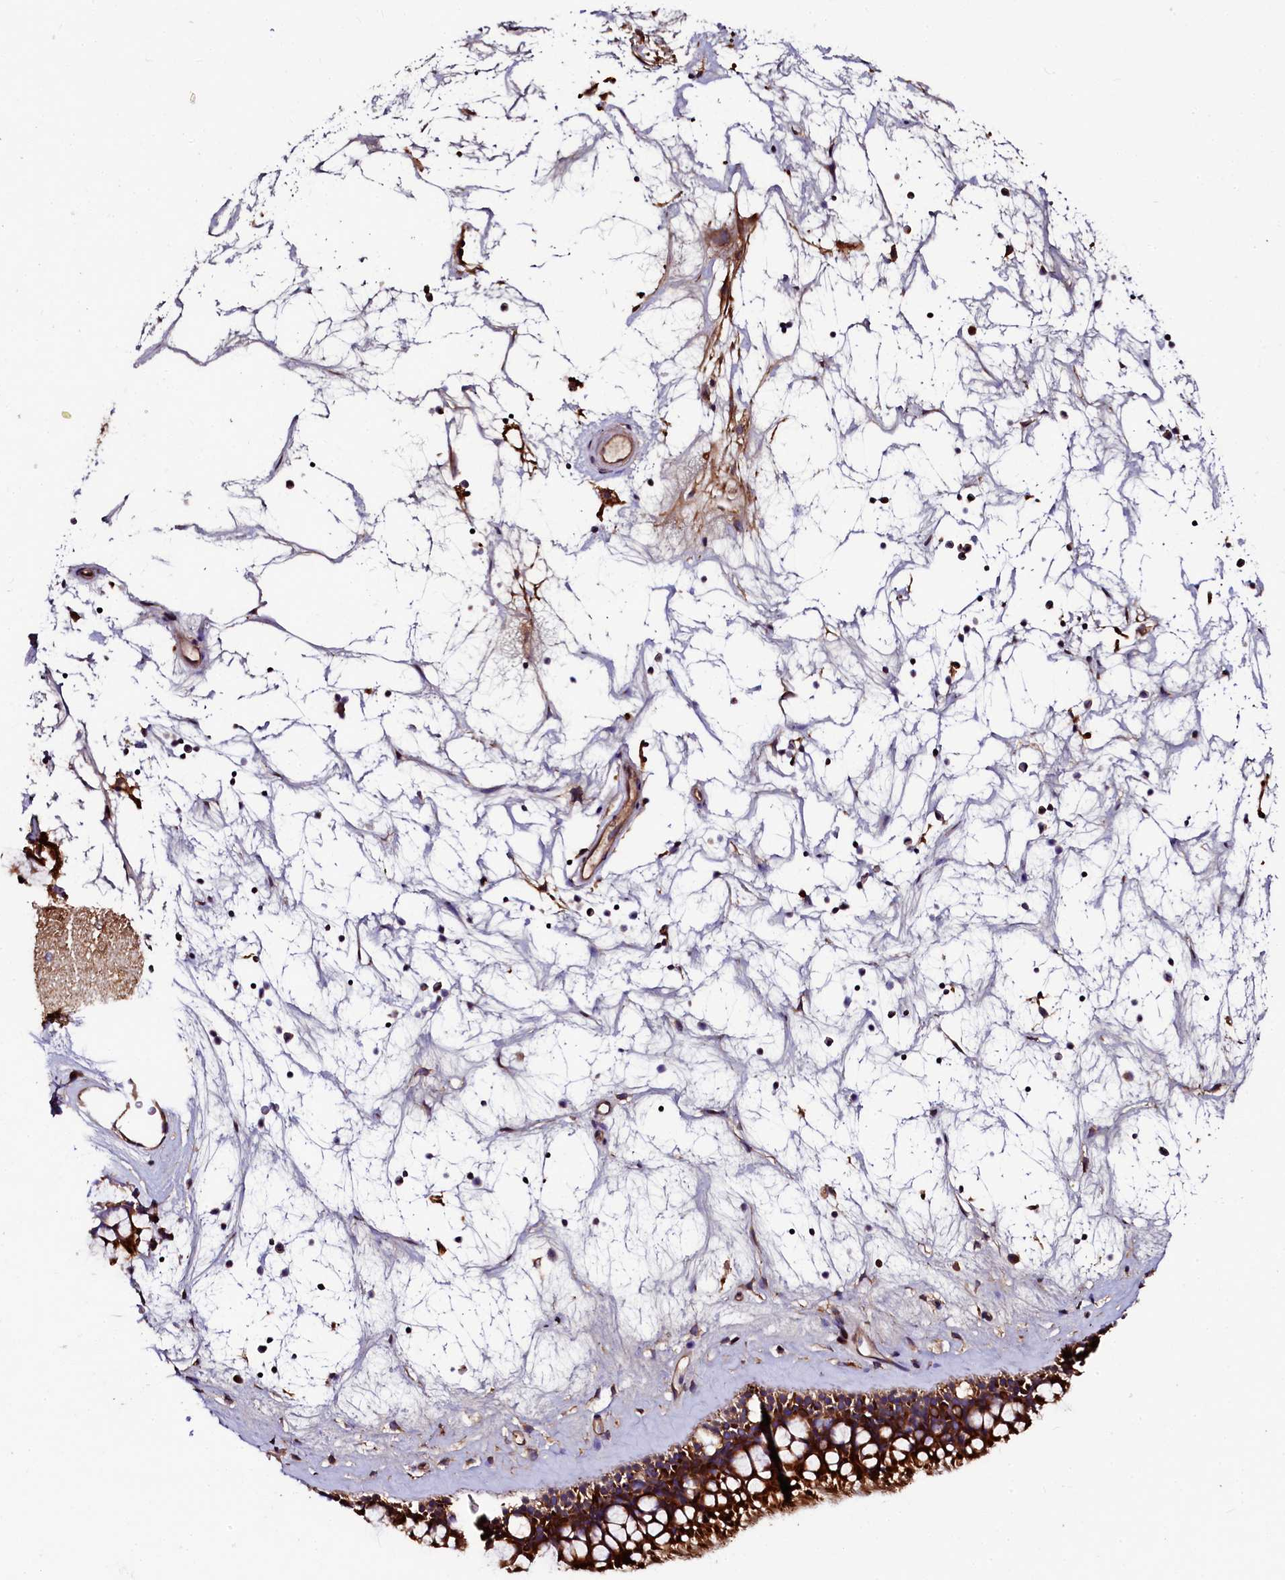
{"staining": {"intensity": "strong", "quantity": ">75%", "location": "cytoplasmic/membranous"}, "tissue": "nasopharynx", "cell_type": "Respiratory epithelial cells", "image_type": "normal", "snomed": [{"axis": "morphology", "description": "Normal tissue, NOS"}, {"axis": "topography", "description": "Nasopharynx"}], "caption": "Immunohistochemistry staining of benign nasopharynx, which exhibits high levels of strong cytoplasmic/membranous expression in approximately >75% of respiratory epithelial cells indicating strong cytoplasmic/membranous protein expression. The staining was performed using DAB (brown) for protein detection and nuclei were counterstained in hematoxylin (blue).", "gene": "APPL2", "patient": {"sex": "male", "age": 64}}